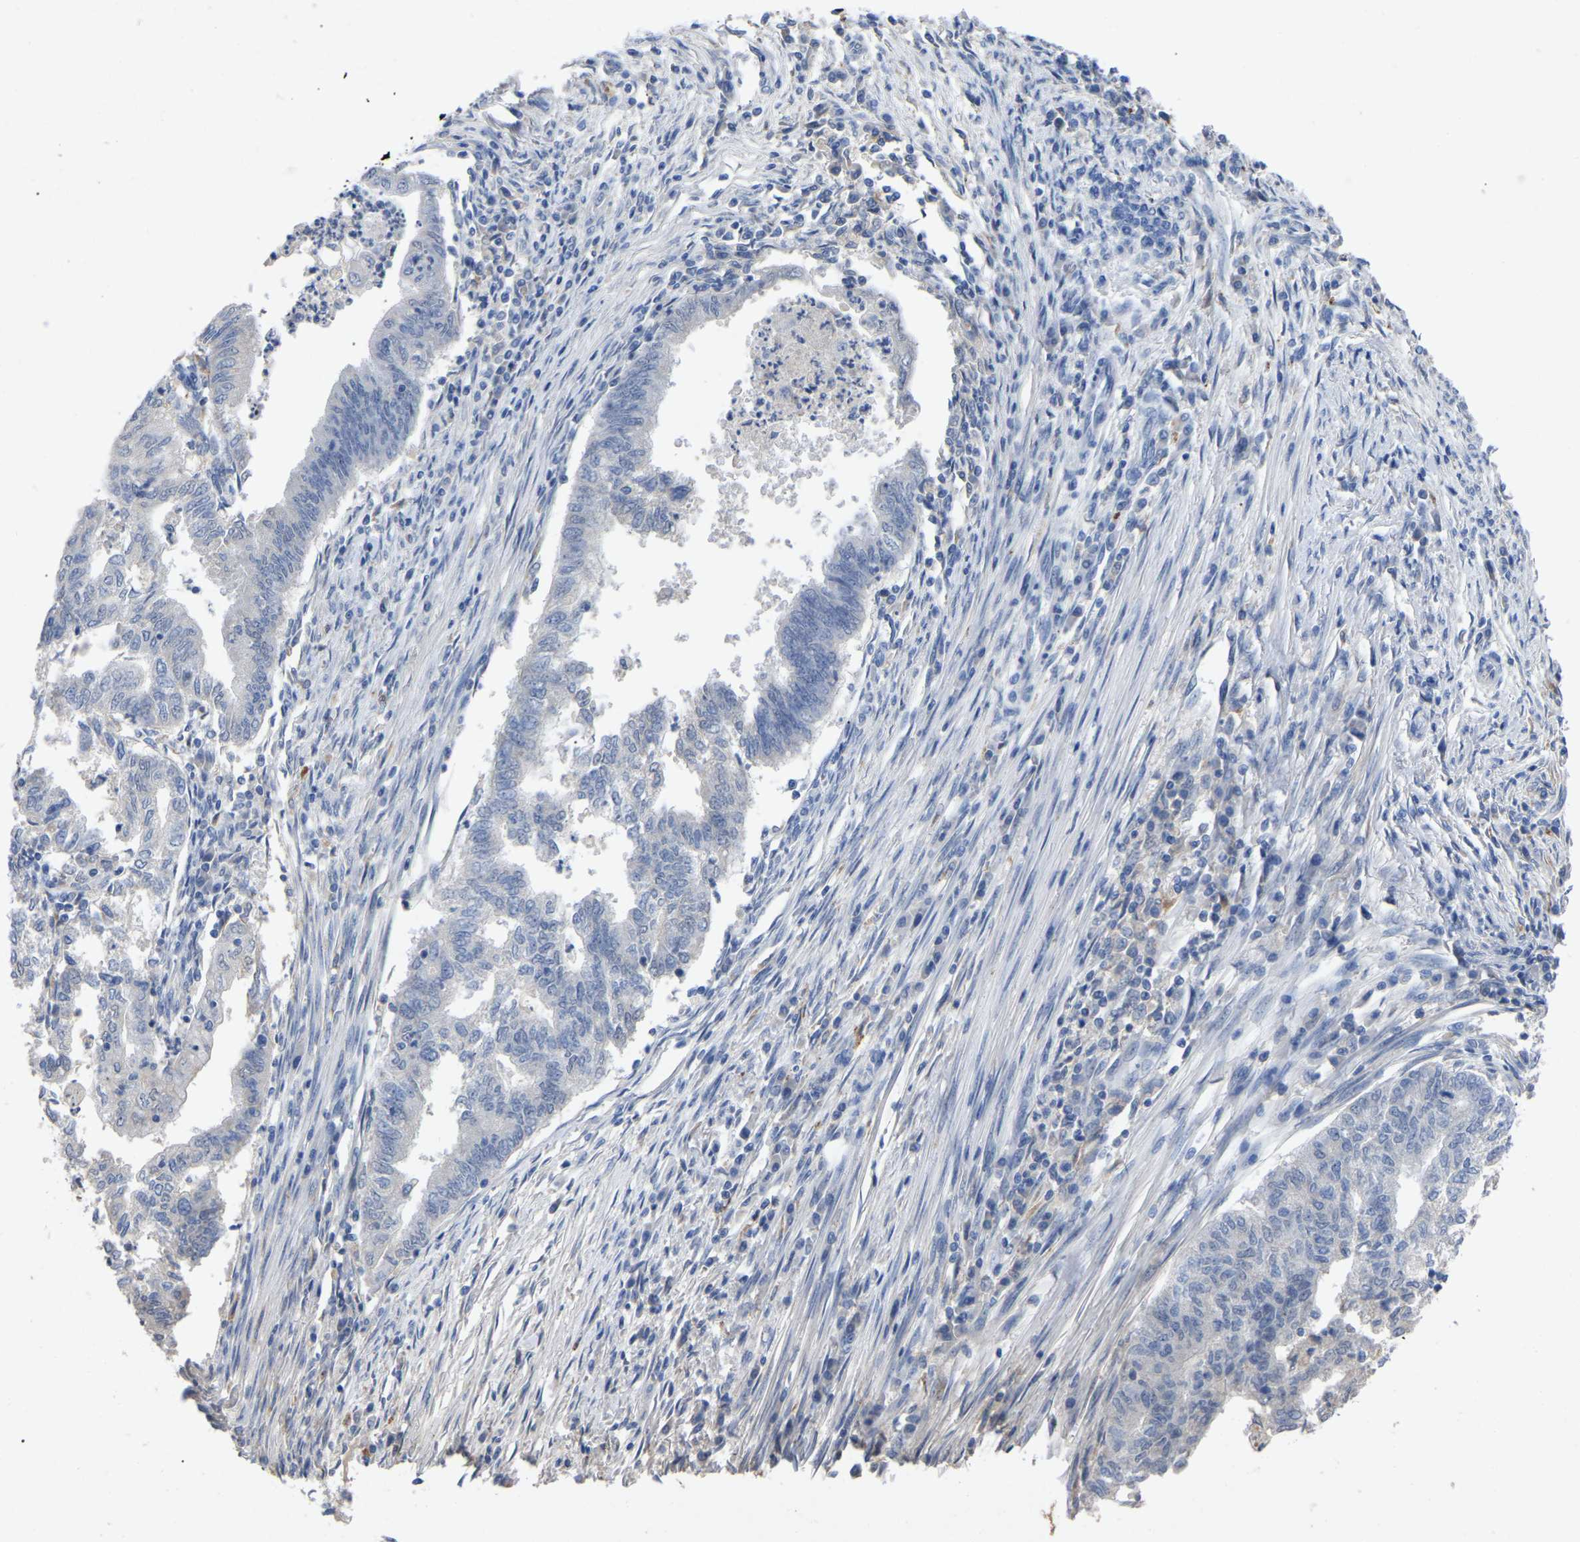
{"staining": {"intensity": "negative", "quantity": "none", "location": "none"}, "tissue": "endometrial cancer", "cell_type": "Tumor cells", "image_type": "cancer", "snomed": [{"axis": "morphology", "description": "Polyp, NOS"}, {"axis": "morphology", "description": "Adenocarcinoma, NOS"}, {"axis": "morphology", "description": "Adenoma, NOS"}, {"axis": "topography", "description": "Endometrium"}], "caption": "The histopathology image exhibits no significant staining in tumor cells of endometrial cancer.", "gene": "SMPD2", "patient": {"sex": "female", "age": 79}}